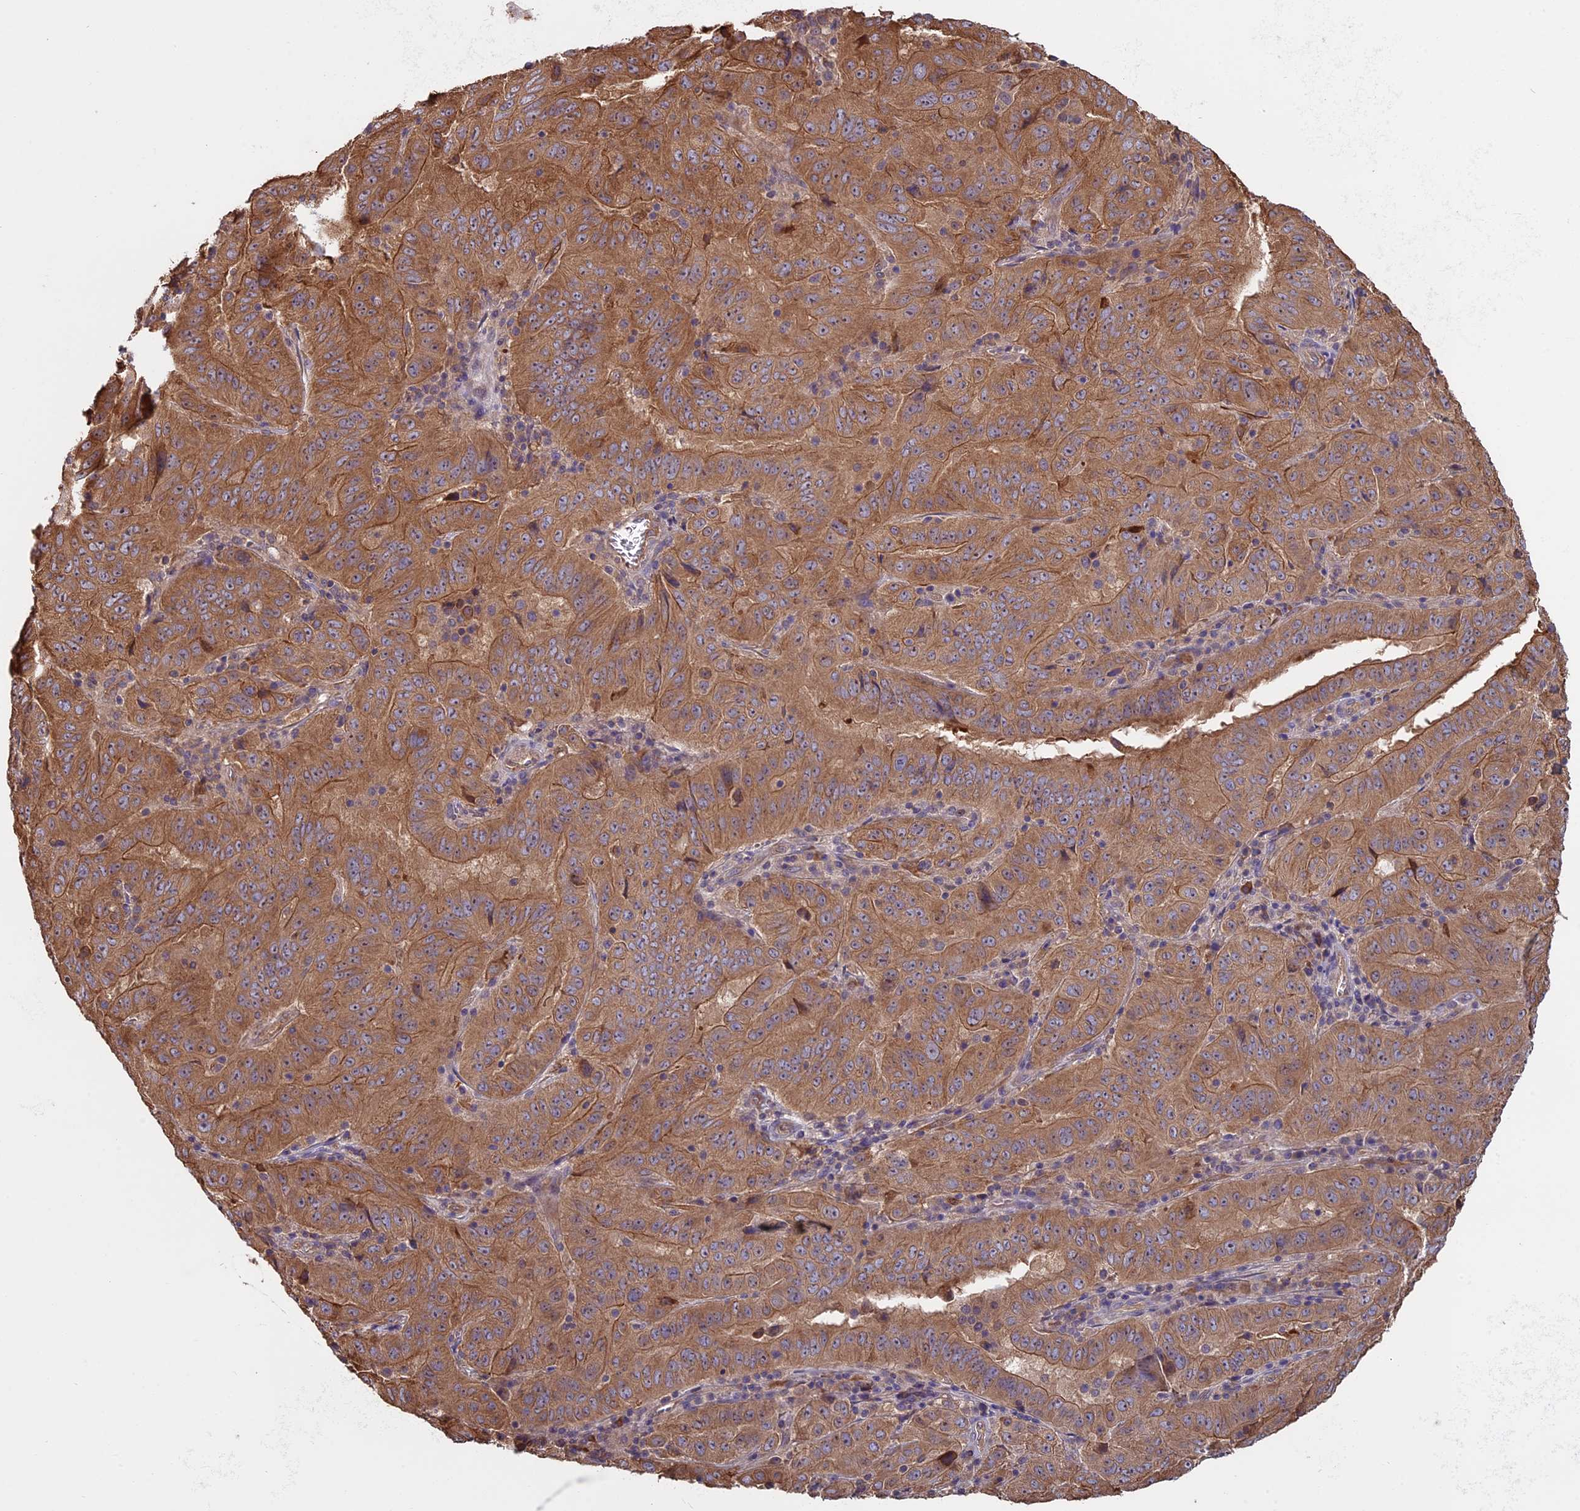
{"staining": {"intensity": "moderate", "quantity": ">75%", "location": "cytoplasmic/membranous"}, "tissue": "pancreatic cancer", "cell_type": "Tumor cells", "image_type": "cancer", "snomed": [{"axis": "morphology", "description": "Adenocarcinoma, NOS"}, {"axis": "topography", "description": "Pancreas"}], "caption": "This histopathology image exhibits IHC staining of pancreatic adenocarcinoma, with medium moderate cytoplasmic/membranous expression in about >75% of tumor cells.", "gene": "VWA3A", "patient": {"sex": "male", "age": 63}}